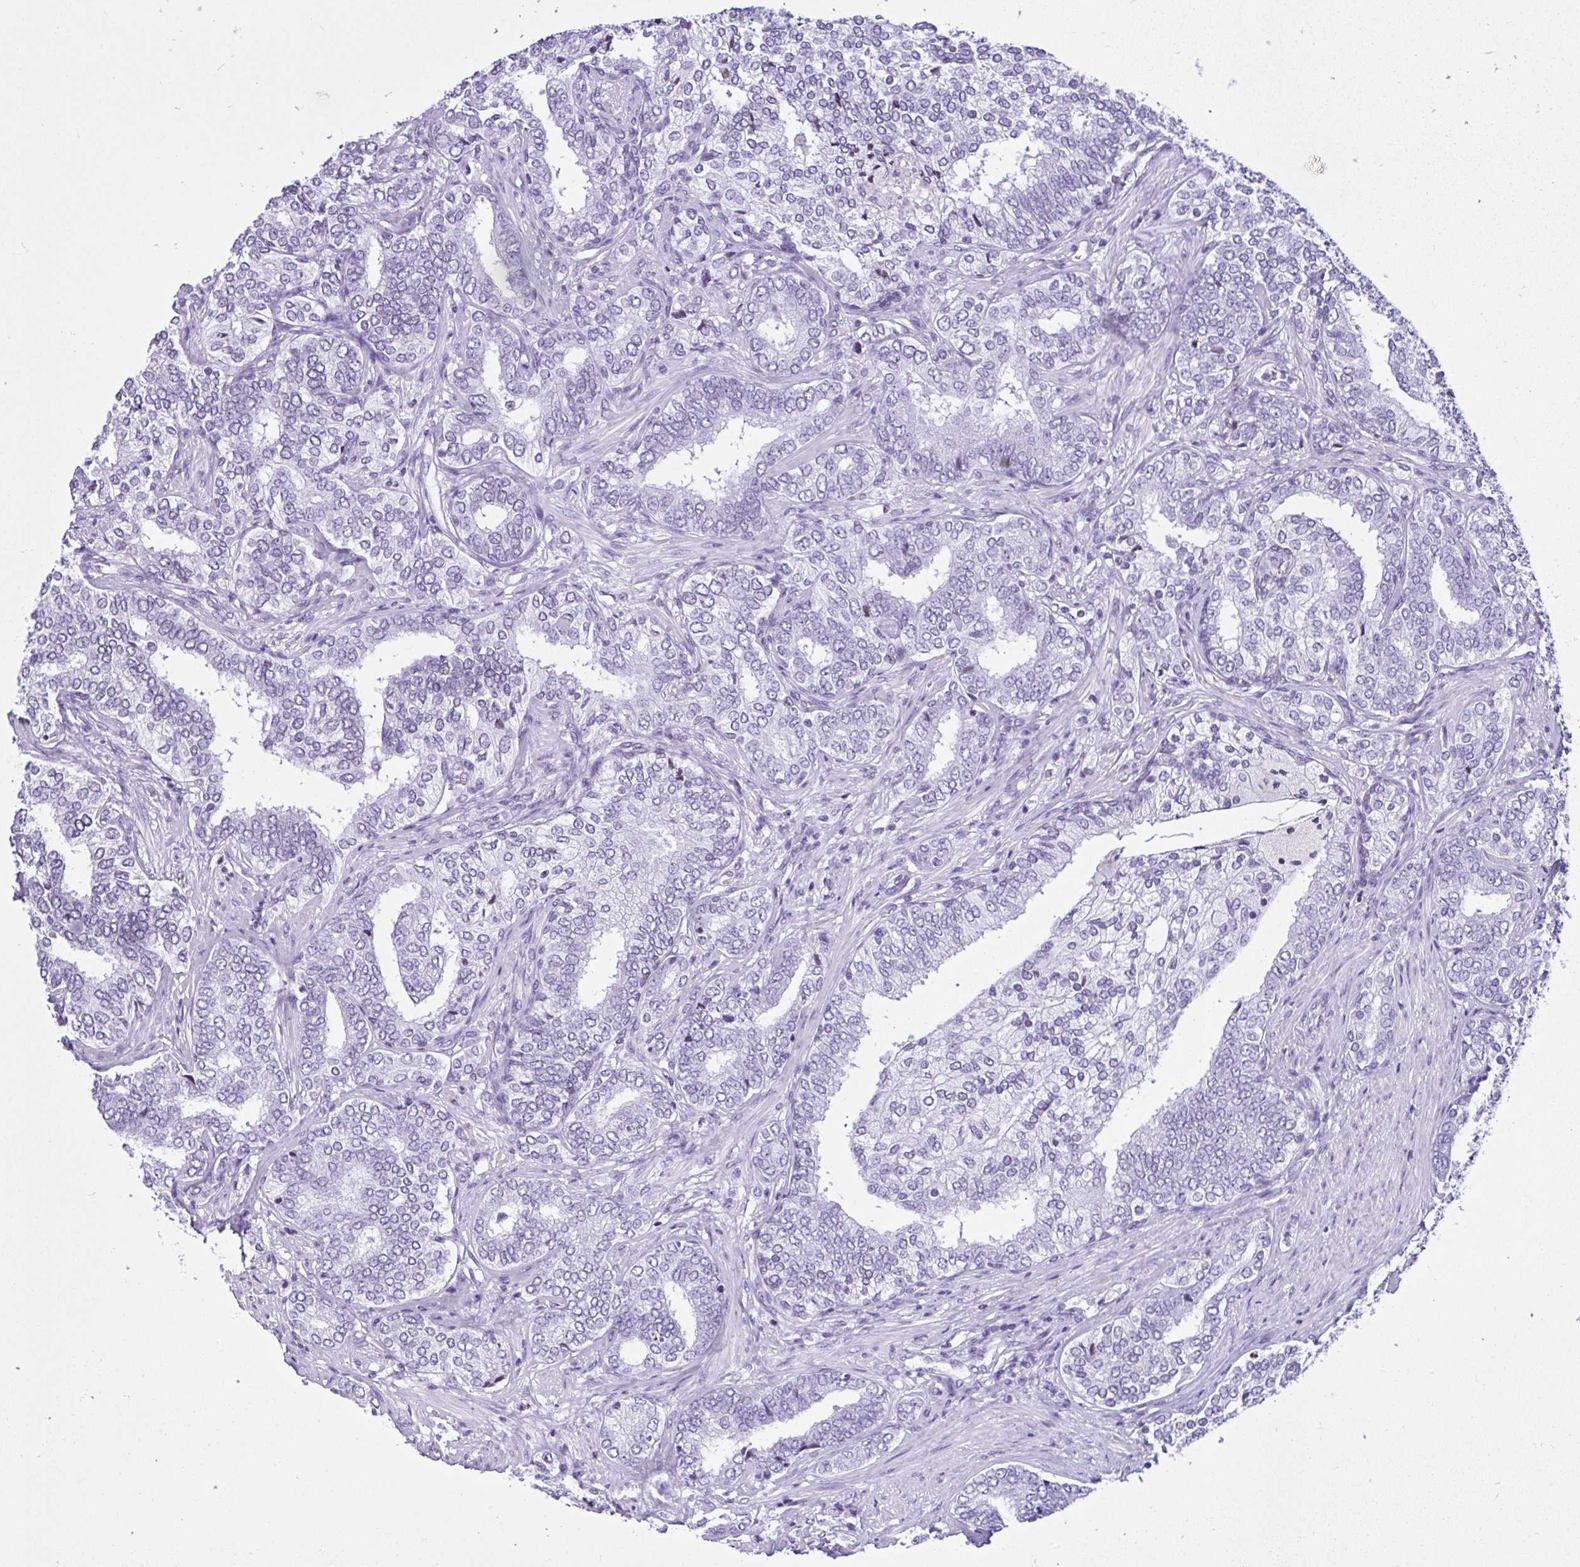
{"staining": {"intensity": "negative", "quantity": "none", "location": "none"}, "tissue": "prostate cancer", "cell_type": "Tumor cells", "image_type": "cancer", "snomed": [{"axis": "morphology", "description": "Adenocarcinoma, High grade"}, {"axis": "topography", "description": "Prostate"}], "caption": "This is an immunohistochemistry (IHC) photomicrograph of human high-grade adenocarcinoma (prostate). There is no positivity in tumor cells.", "gene": "KRT27", "patient": {"sex": "male", "age": 72}}